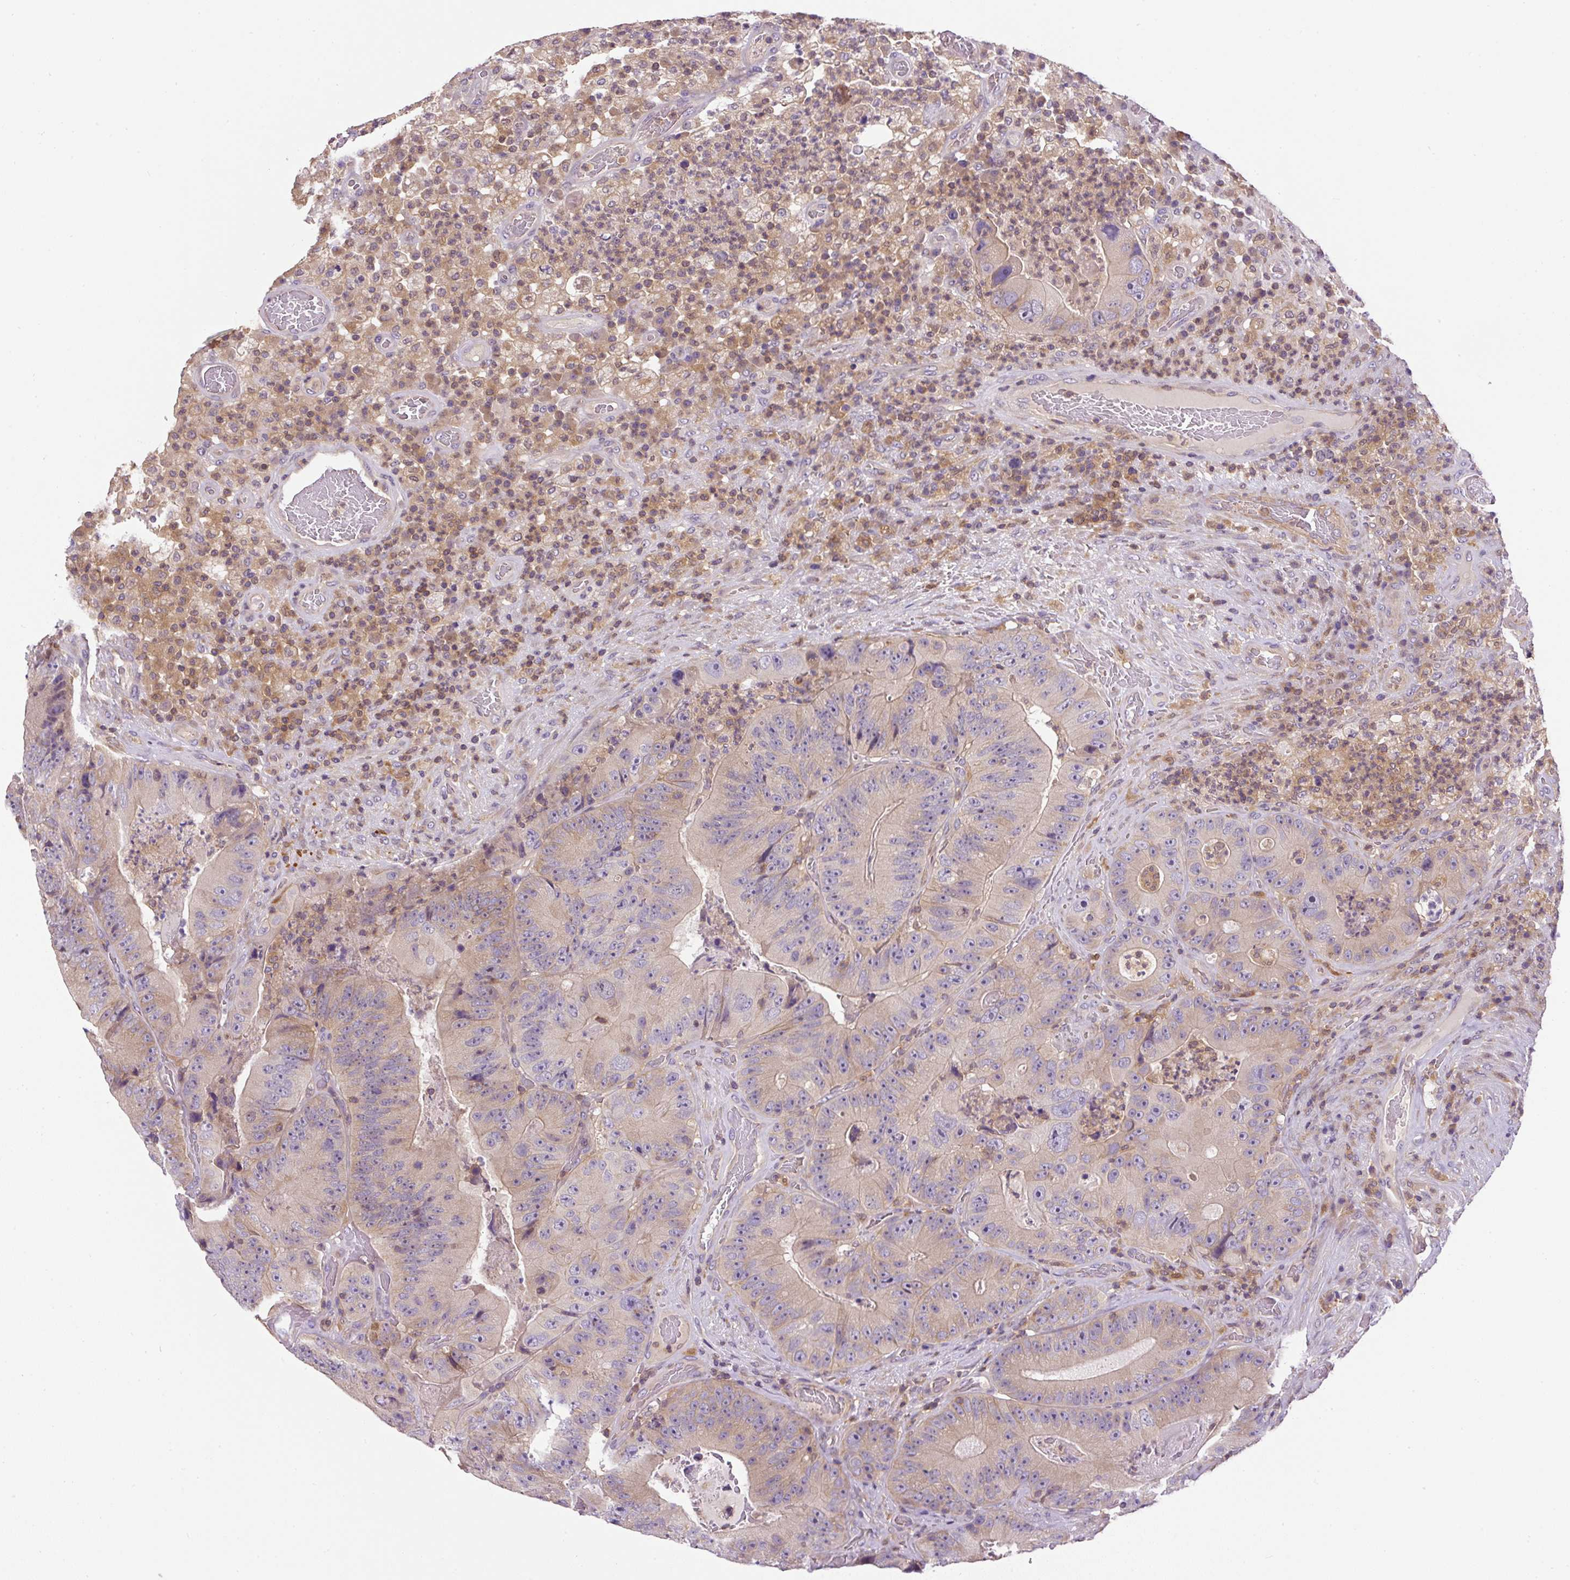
{"staining": {"intensity": "weak", "quantity": "<25%", "location": "cytoplasmic/membranous"}, "tissue": "colorectal cancer", "cell_type": "Tumor cells", "image_type": "cancer", "snomed": [{"axis": "morphology", "description": "Adenocarcinoma, NOS"}, {"axis": "topography", "description": "Colon"}], "caption": "IHC micrograph of neoplastic tissue: human colorectal cancer (adenocarcinoma) stained with DAB reveals no significant protein staining in tumor cells.", "gene": "CCDC28A", "patient": {"sex": "female", "age": 86}}